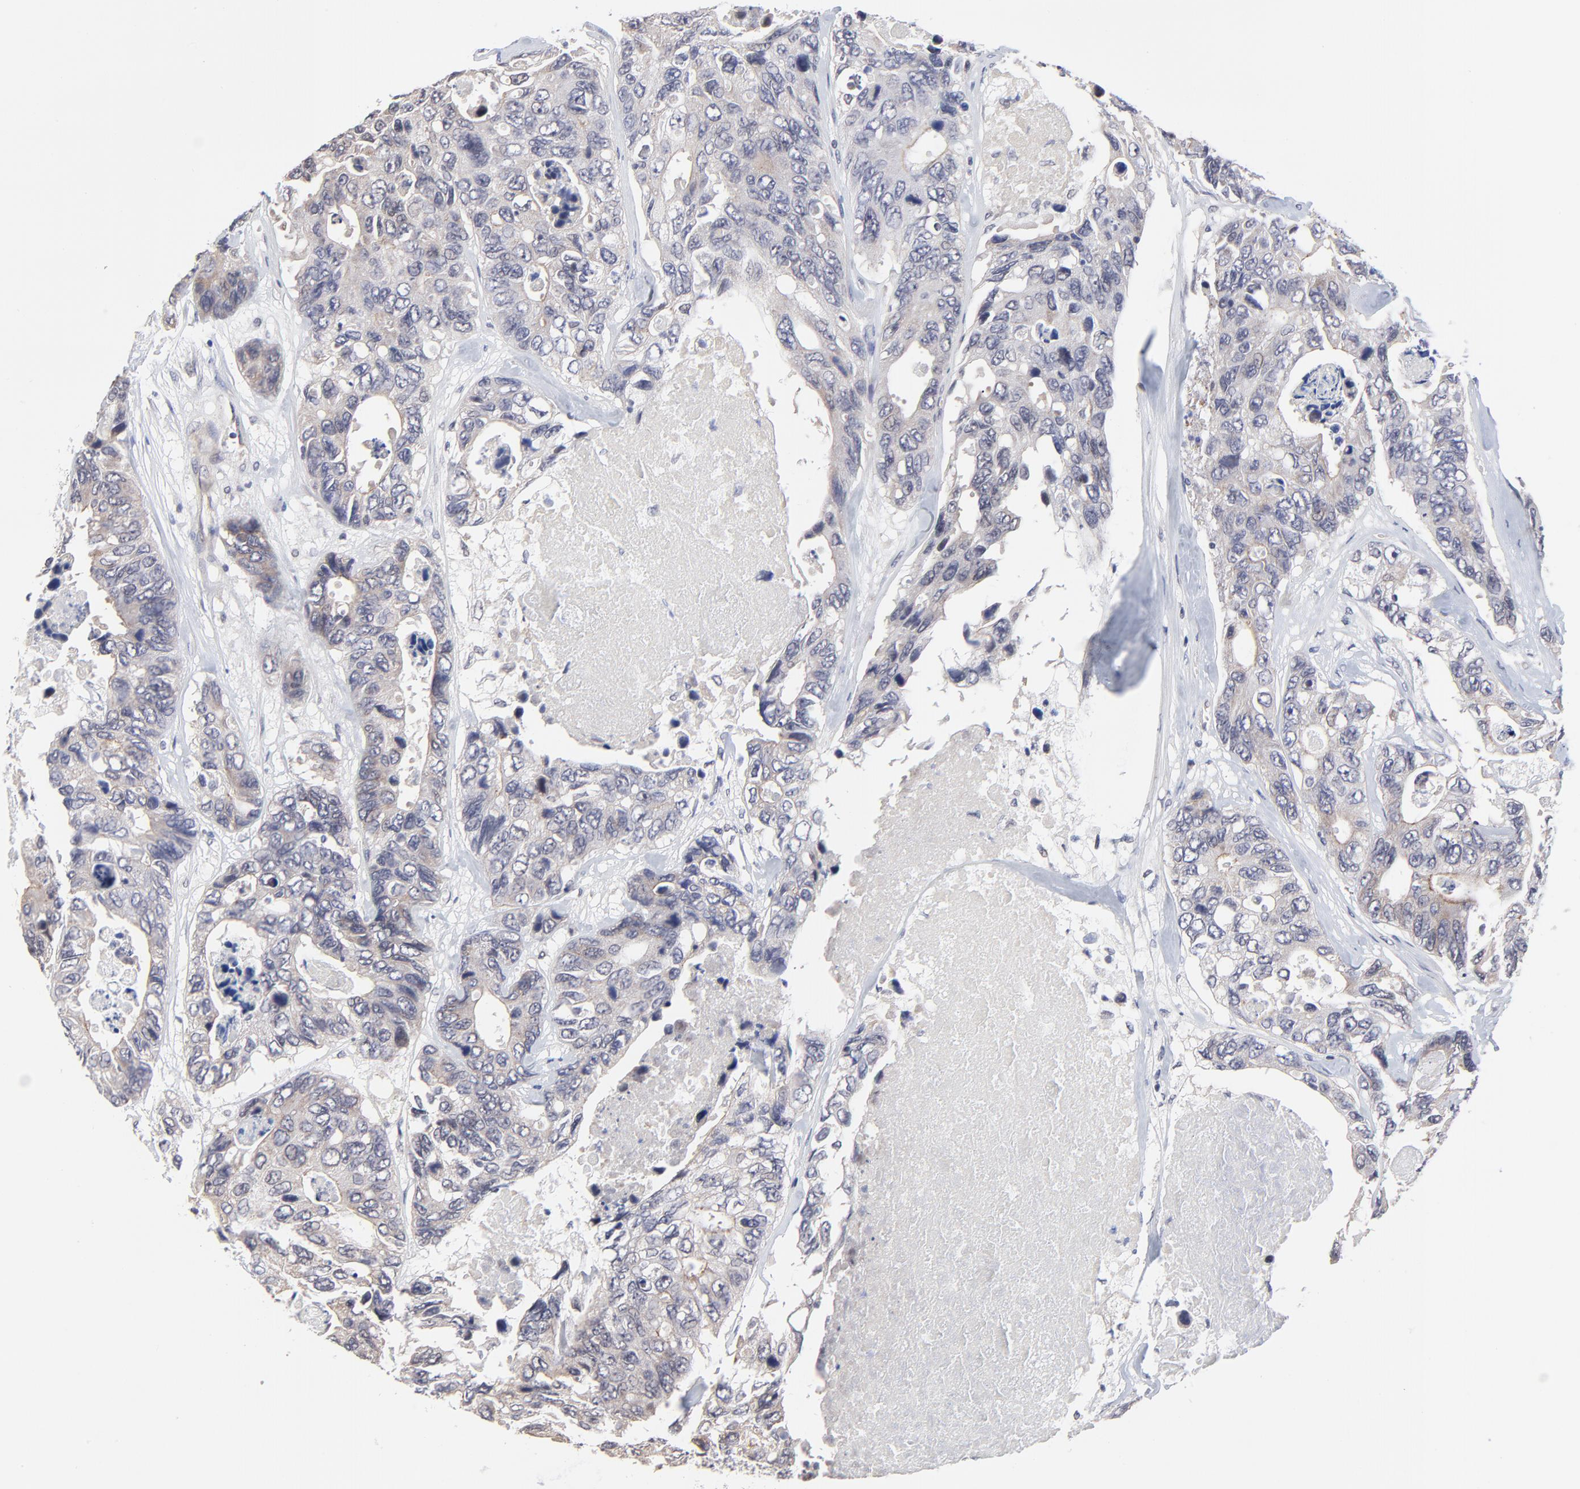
{"staining": {"intensity": "weak", "quantity": ">75%", "location": "cytoplasmic/membranous"}, "tissue": "colorectal cancer", "cell_type": "Tumor cells", "image_type": "cancer", "snomed": [{"axis": "morphology", "description": "Adenocarcinoma, NOS"}, {"axis": "topography", "description": "Colon"}], "caption": "Weak cytoplasmic/membranous staining is seen in about >75% of tumor cells in colorectal adenocarcinoma. (Stains: DAB (3,3'-diaminobenzidine) in brown, nuclei in blue, Microscopy: brightfield microscopy at high magnification).", "gene": "FBXO8", "patient": {"sex": "female", "age": 86}}